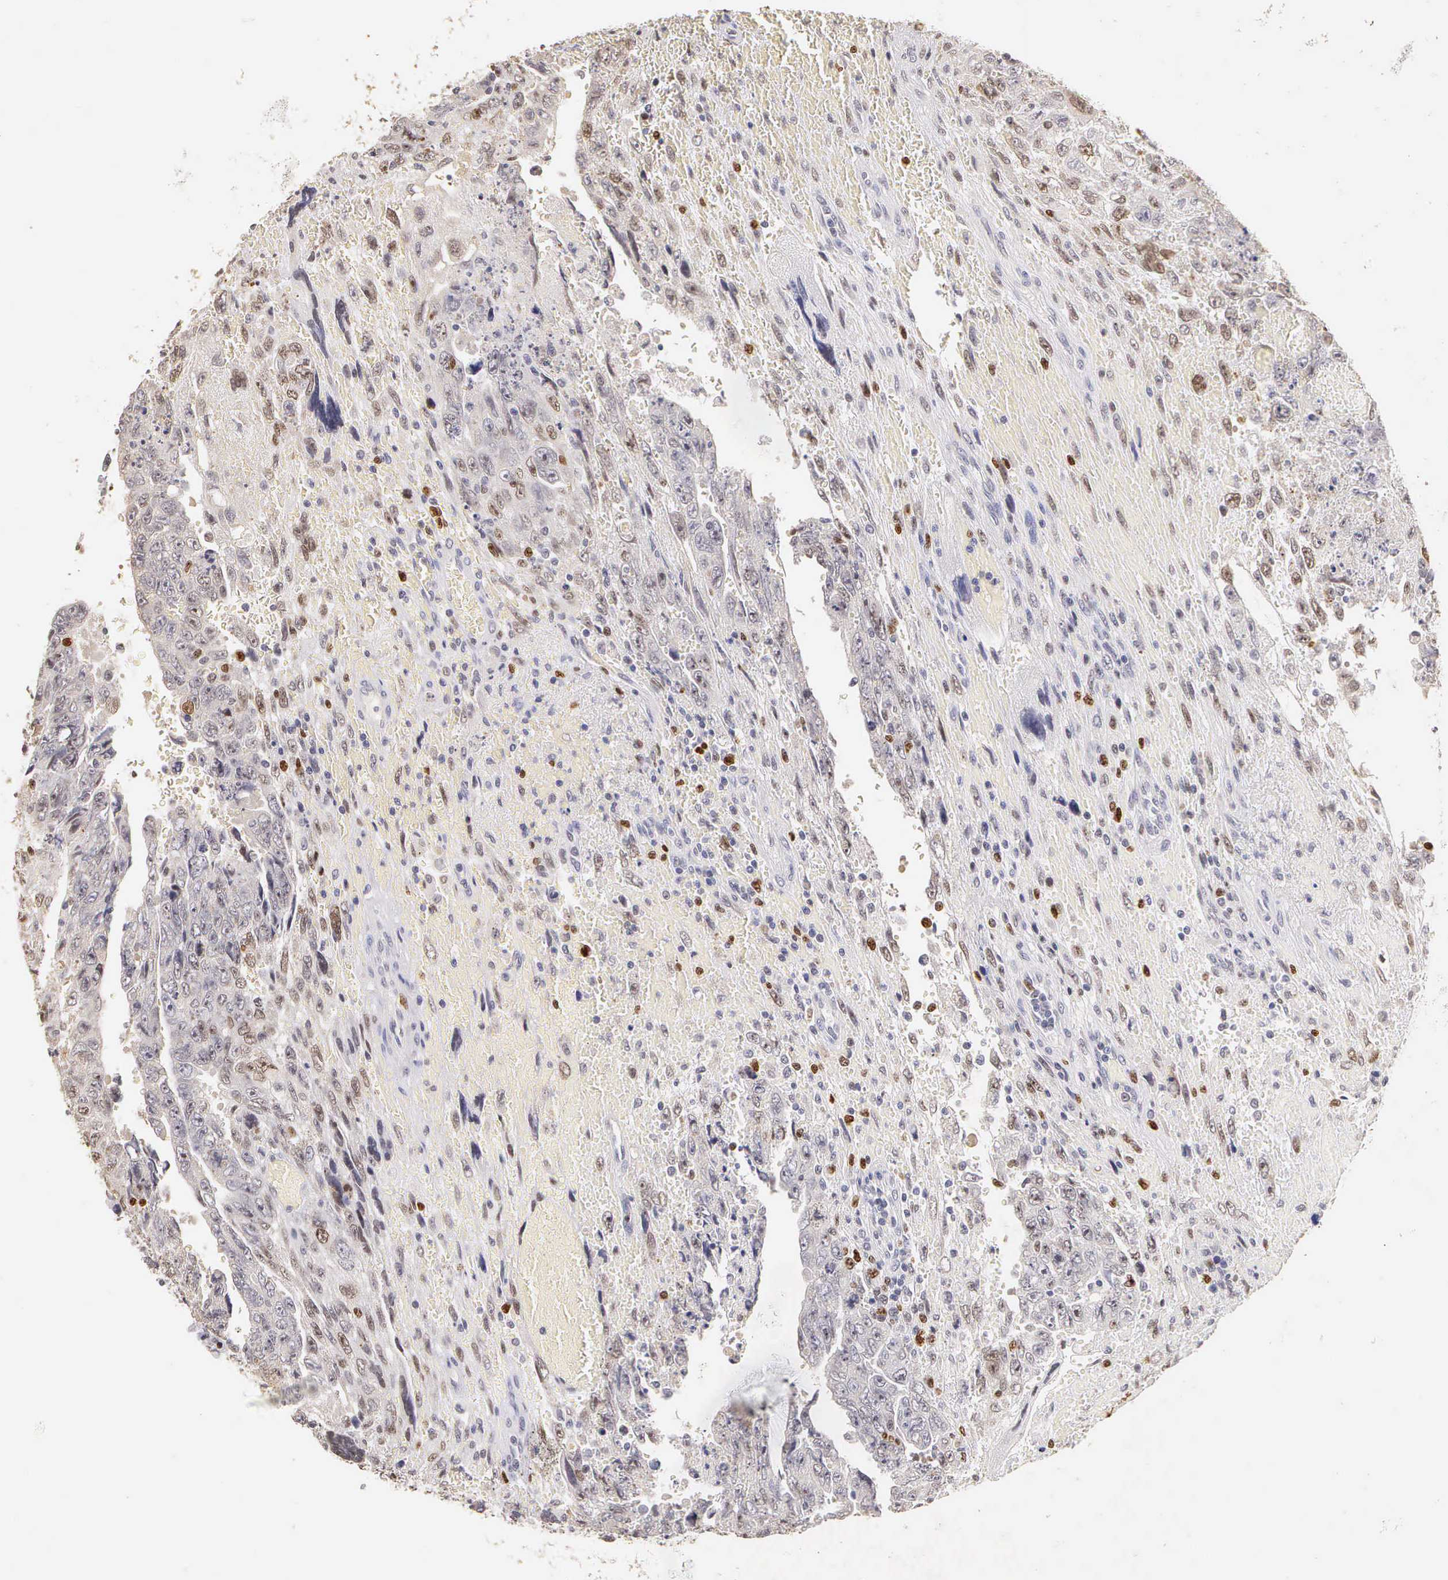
{"staining": {"intensity": "moderate", "quantity": "<25%", "location": "nuclear"}, "tissue": "testis cancer", "cell_type": "Tumor cells", "image_type": "cancer", "snomed": [{"axis": "morphology", "description": "Carcinoma, Embryonal, NOS"}, {"axis": "topography", "description": "Testis"}], "caption": "Immunohistochemistry of embryonal carcinoma (testis) demonstrates low levels of moderate nuclear staining in approximately <25% of tumor cells. (Brightfield microscopy of DAB IHC at high magnification).", "gene": "MKI67", "patient": {"sex": "male", "age": 28}}